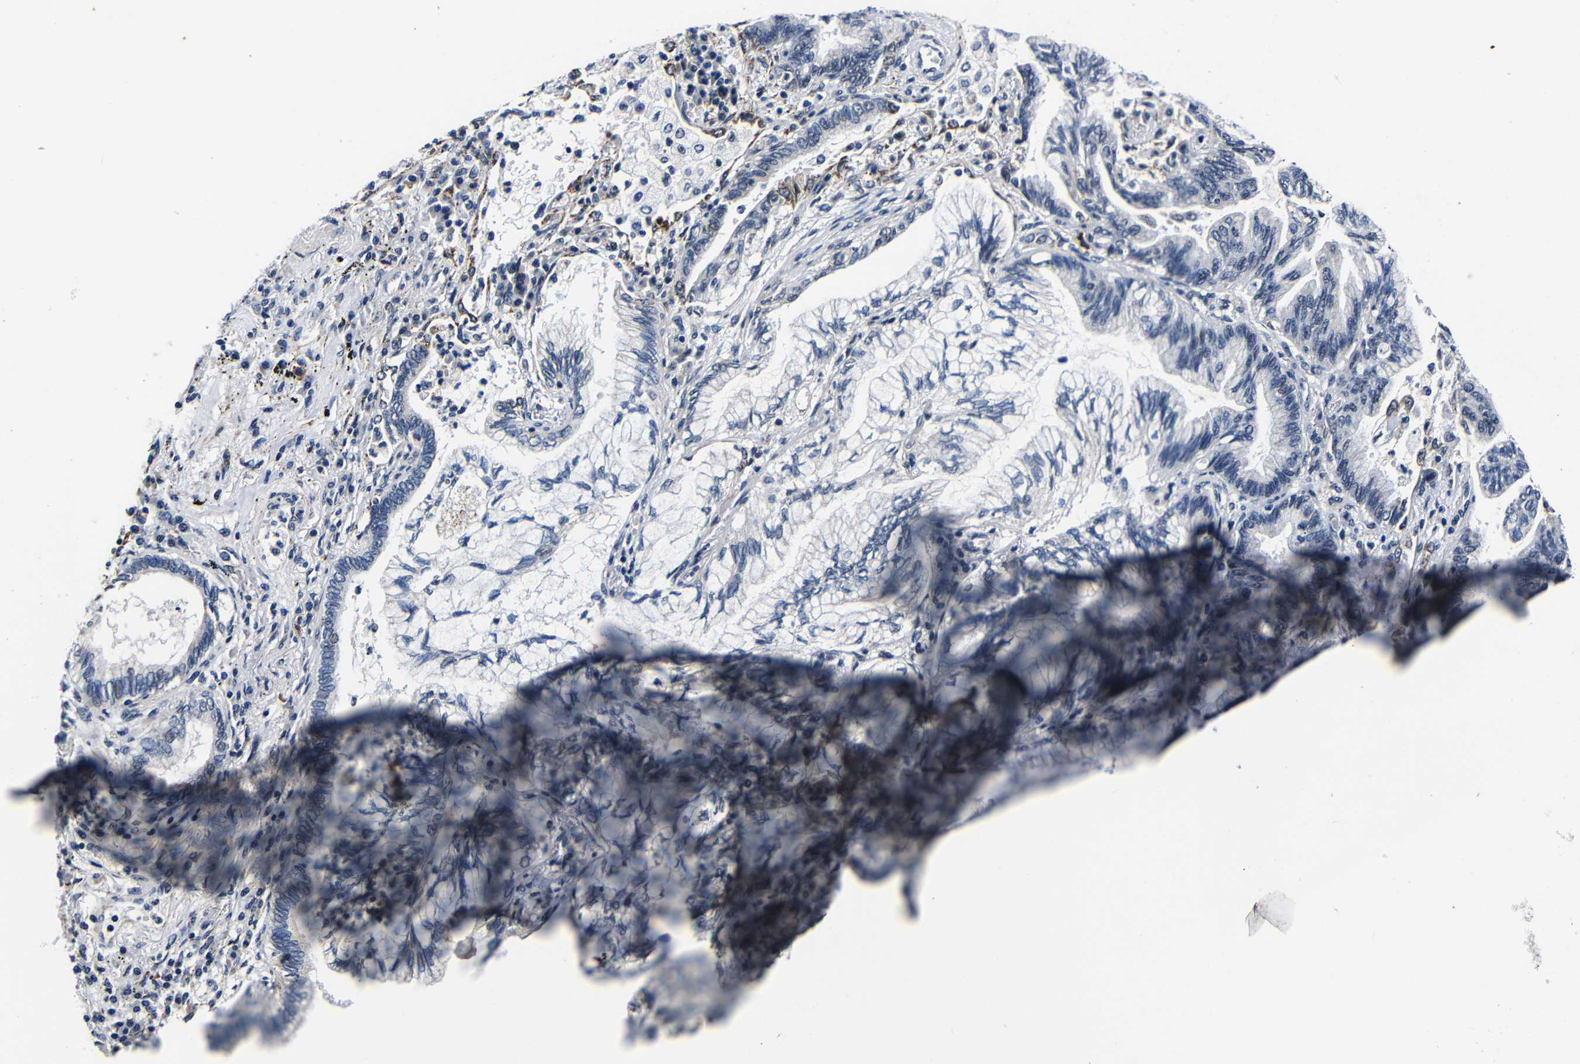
{"staining": {"intensity": "negative", "quantity": "none", "location": "none"}, "tissue": "lung cancer", "cell_type": "Tumor cells", "image_type": "cancer", "snomed": [{"axis": "morphology", "description": "Normal tissue, NOS"}, {"axis": "morphology", "description": "Adenocarcinoma, NOS"}, {"axis": "topography", "description": "Bronchus"}, {"axis": "topography", "description": "Lung"}], "caption": "Immunohistochemistry (IHC) histopathology image of neoplastic tissue: lung cancer (adenocarcinoma) stained with DAB (3,3'-diaminobenzidine) displays no significant protein positivity in tumor cells.", "gene": "DEPP1", "patient": {"sex": "female", "age": 70}}